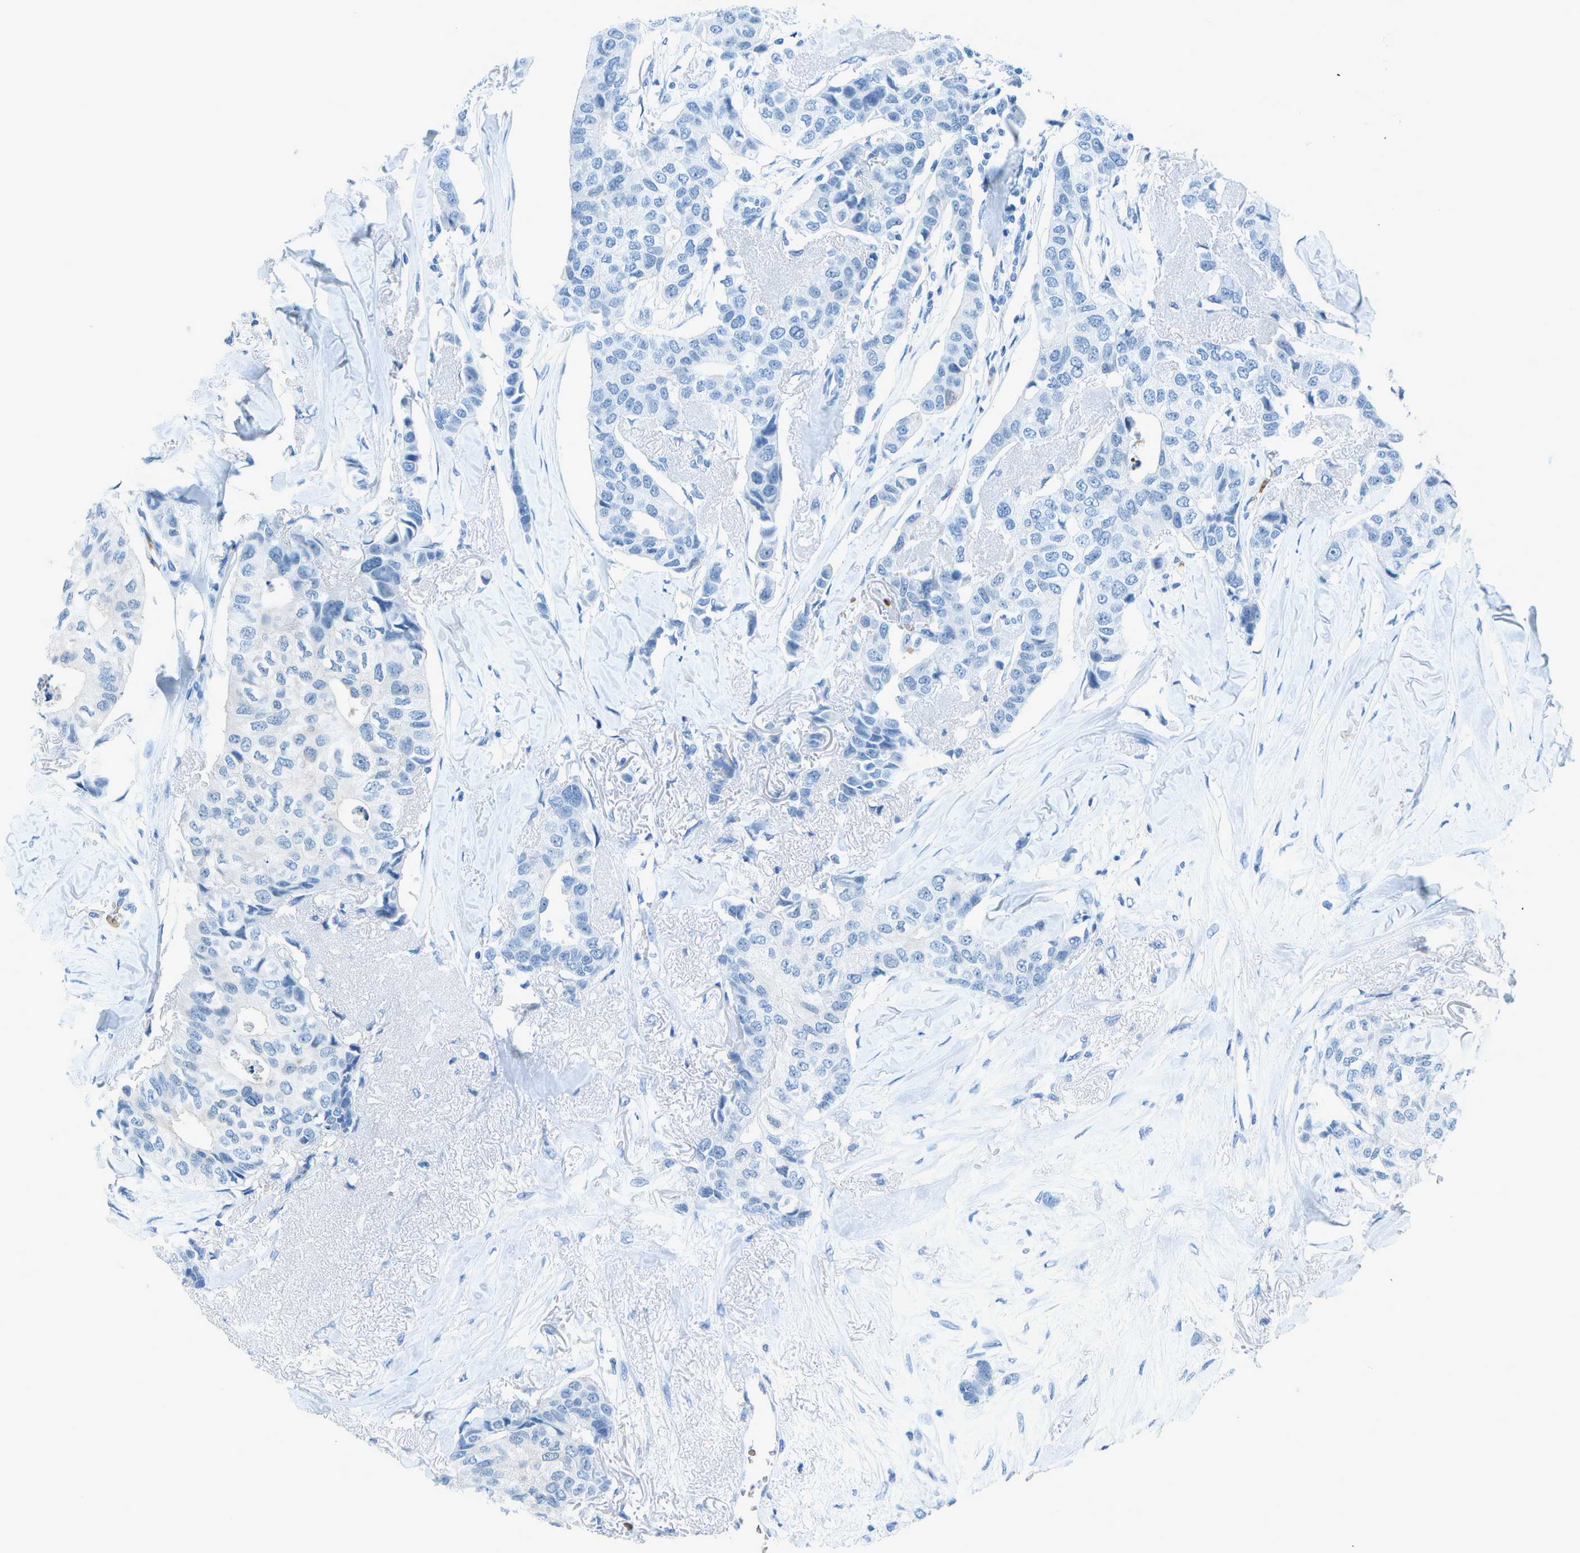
{"staining": {"intensity": "negative", "quantity": "none", "location": "none"}, "tissue": "breast cancer", "cell_type": "Tumor cells", "image_type": "cancer", "snomed": [{"axis": "morphology", "description": "Duct carcinoma"}, {"axis": "topography", "description": "Breast"}], "caption": "This is an immunohistochemistry (IHC) image of breast cancer (infiltrating ductal carcinoma). There is no staining in tumor cells.", "gene": "ASL", "patient": {"sex": "female", "age": 80}}